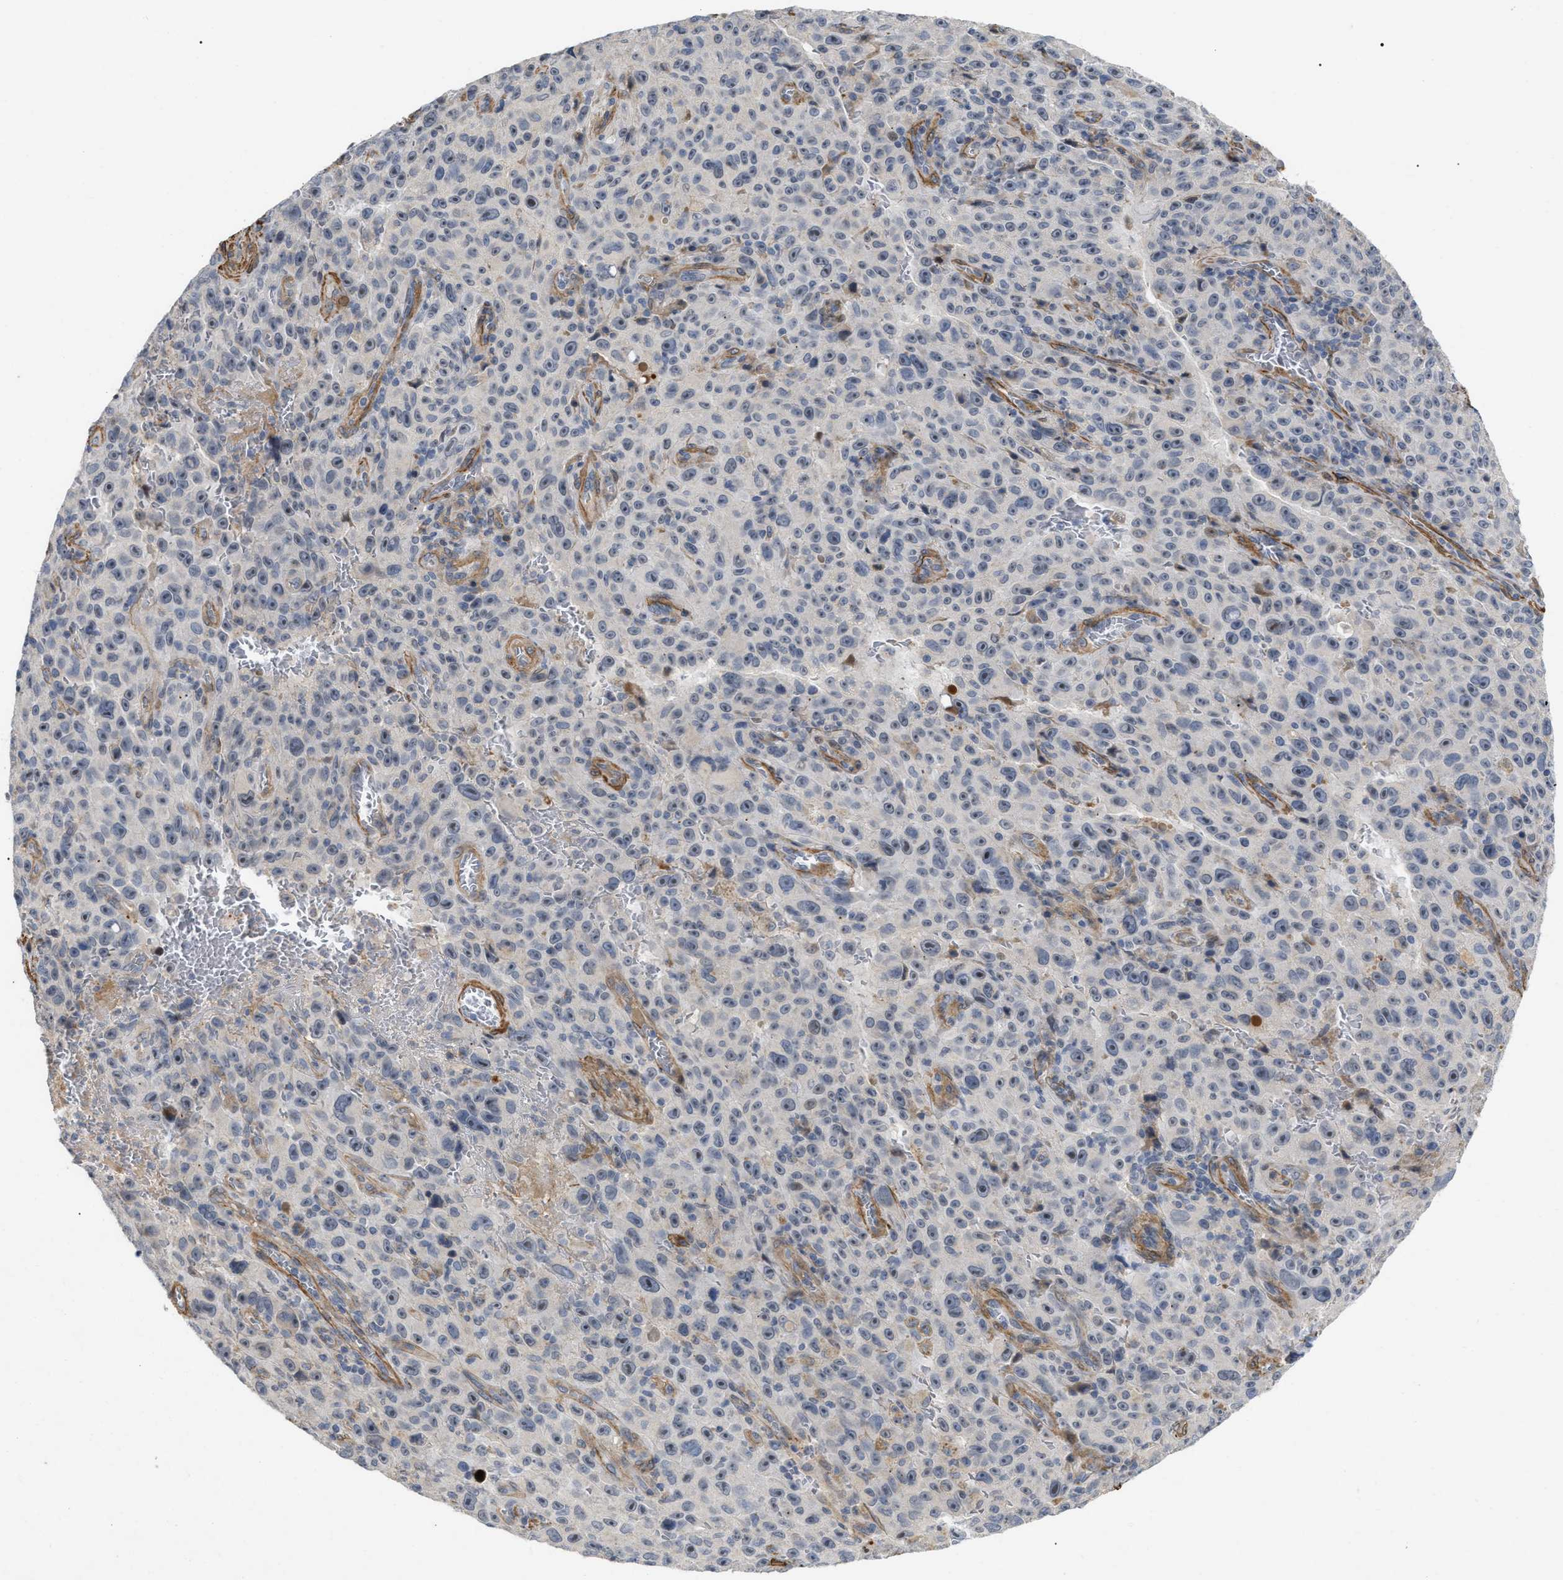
{"staining": {"intensity": "weak", "quantity": "<25%", "location": "nuclear"}, "tissue": "melanoma", "cell_type": "Tumor cells", "image_type": "cancer", "snomed": [{"axis": "morphology", "description": "Malignant melanoma, NOS"}, {"axis": "topography", "description": "Skin"}], "caption": "DAB (3,3'-diaminobenzidine) immunohistochemical staining of human malignant melanoma exhibits no significant staining in tumor cells.", "gene": "ST6GALNAC6", "patient": {"sex": "female", "age": 82}}